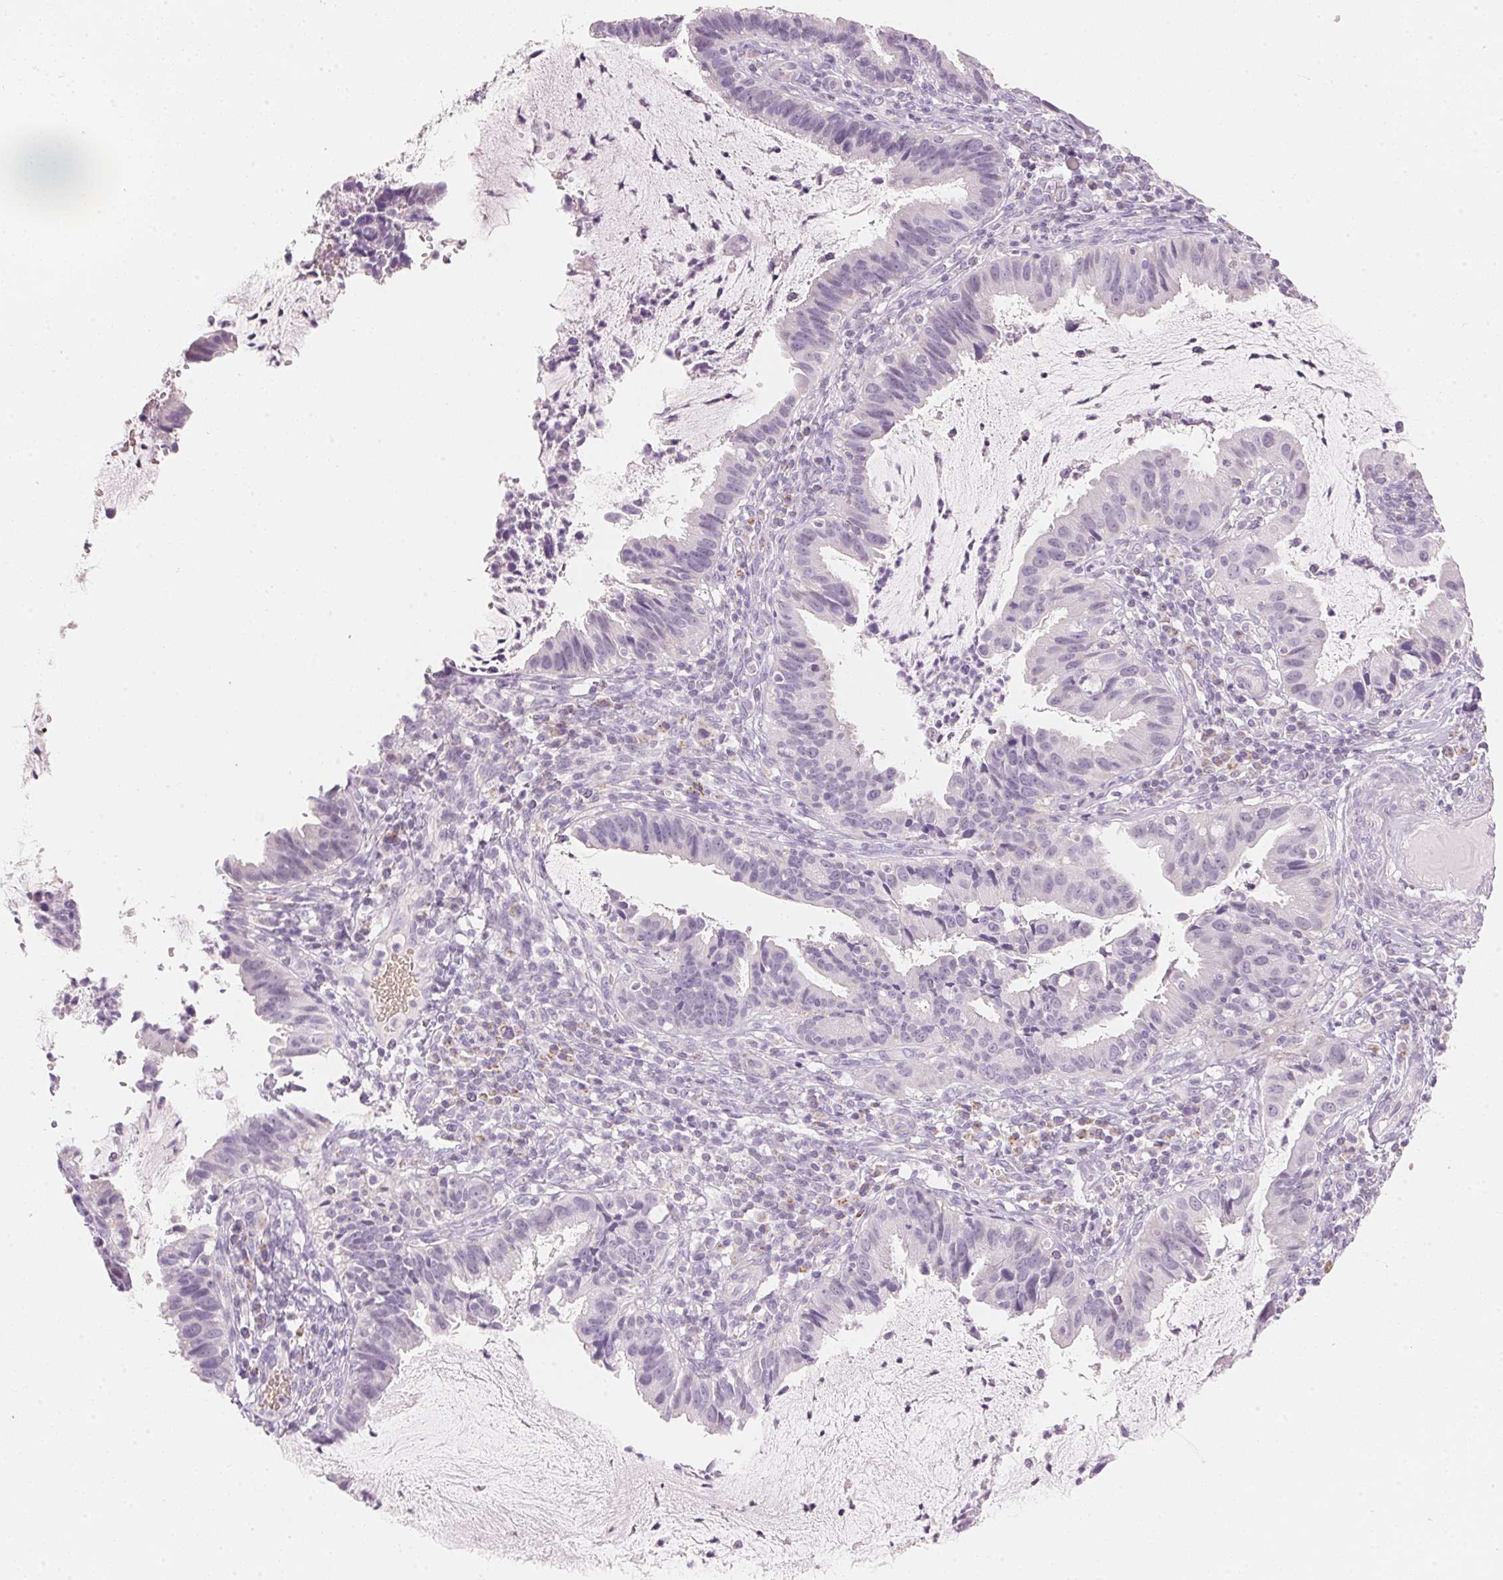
{"staining": {"intensity": "negative", "quantity": "none", "location": "none"}, "tissue": "cervical cancer", "cell_type": "Tumor cells", "image_type": "cancer", "snomed": [{"axis": "morphology", "description": "Adenocarcinoma, NOS"}, {"axis": "topography", "description": "Cervix"}], "caption": "Immunohistochemistry (IHC) of human cervical adenocarcinoma displays no expression in tumor cells.", "gene": "HOXB13", "patient": {"sex": "female", "age": 34}}